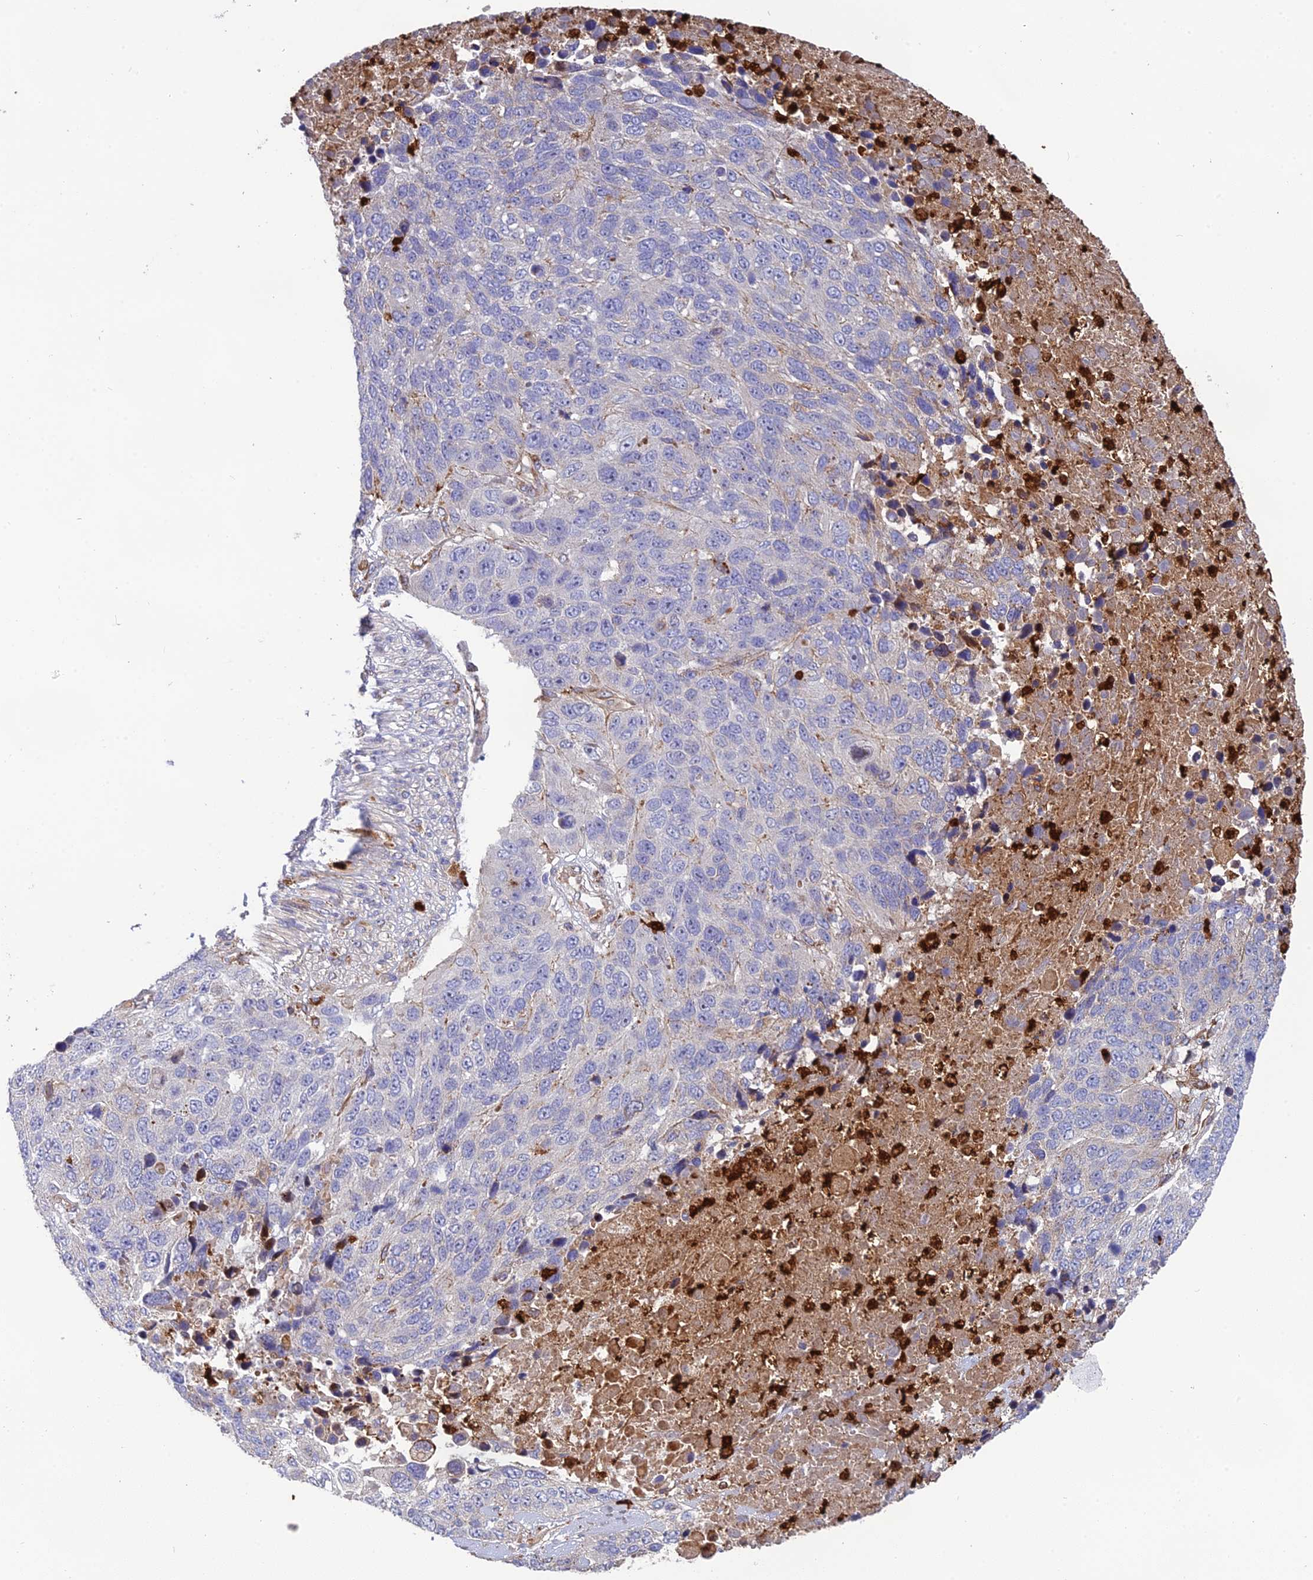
{"staining": {"intensity": "negative", "quantity": "none", "location": "none"}, "tissue": "lung cancer", "cell_type": "Tumor cells", "image_type": "cancer", "snomed": [{"axis": "morphology", "description": "Normal tissue, NOS"}, {"axis": "morphology", "description": "Squamous cell carcinoma, NOS"}, {"axis": "topography", "description": "Lymph node"}, {"axis": "topography", "description": "Lung"}], "caption": "This is a histopathology image of IHC staining of lung cancer (squamous cell carcinoma), which shows no staining in tumor cells. Brightfield microscopy of immunohistochemistry stained with DAB (brown) and hematoxylin (blue), captured at high magnification.", "gene": "CPSF4L", "patient": {"sex": "male", "age": 66}}